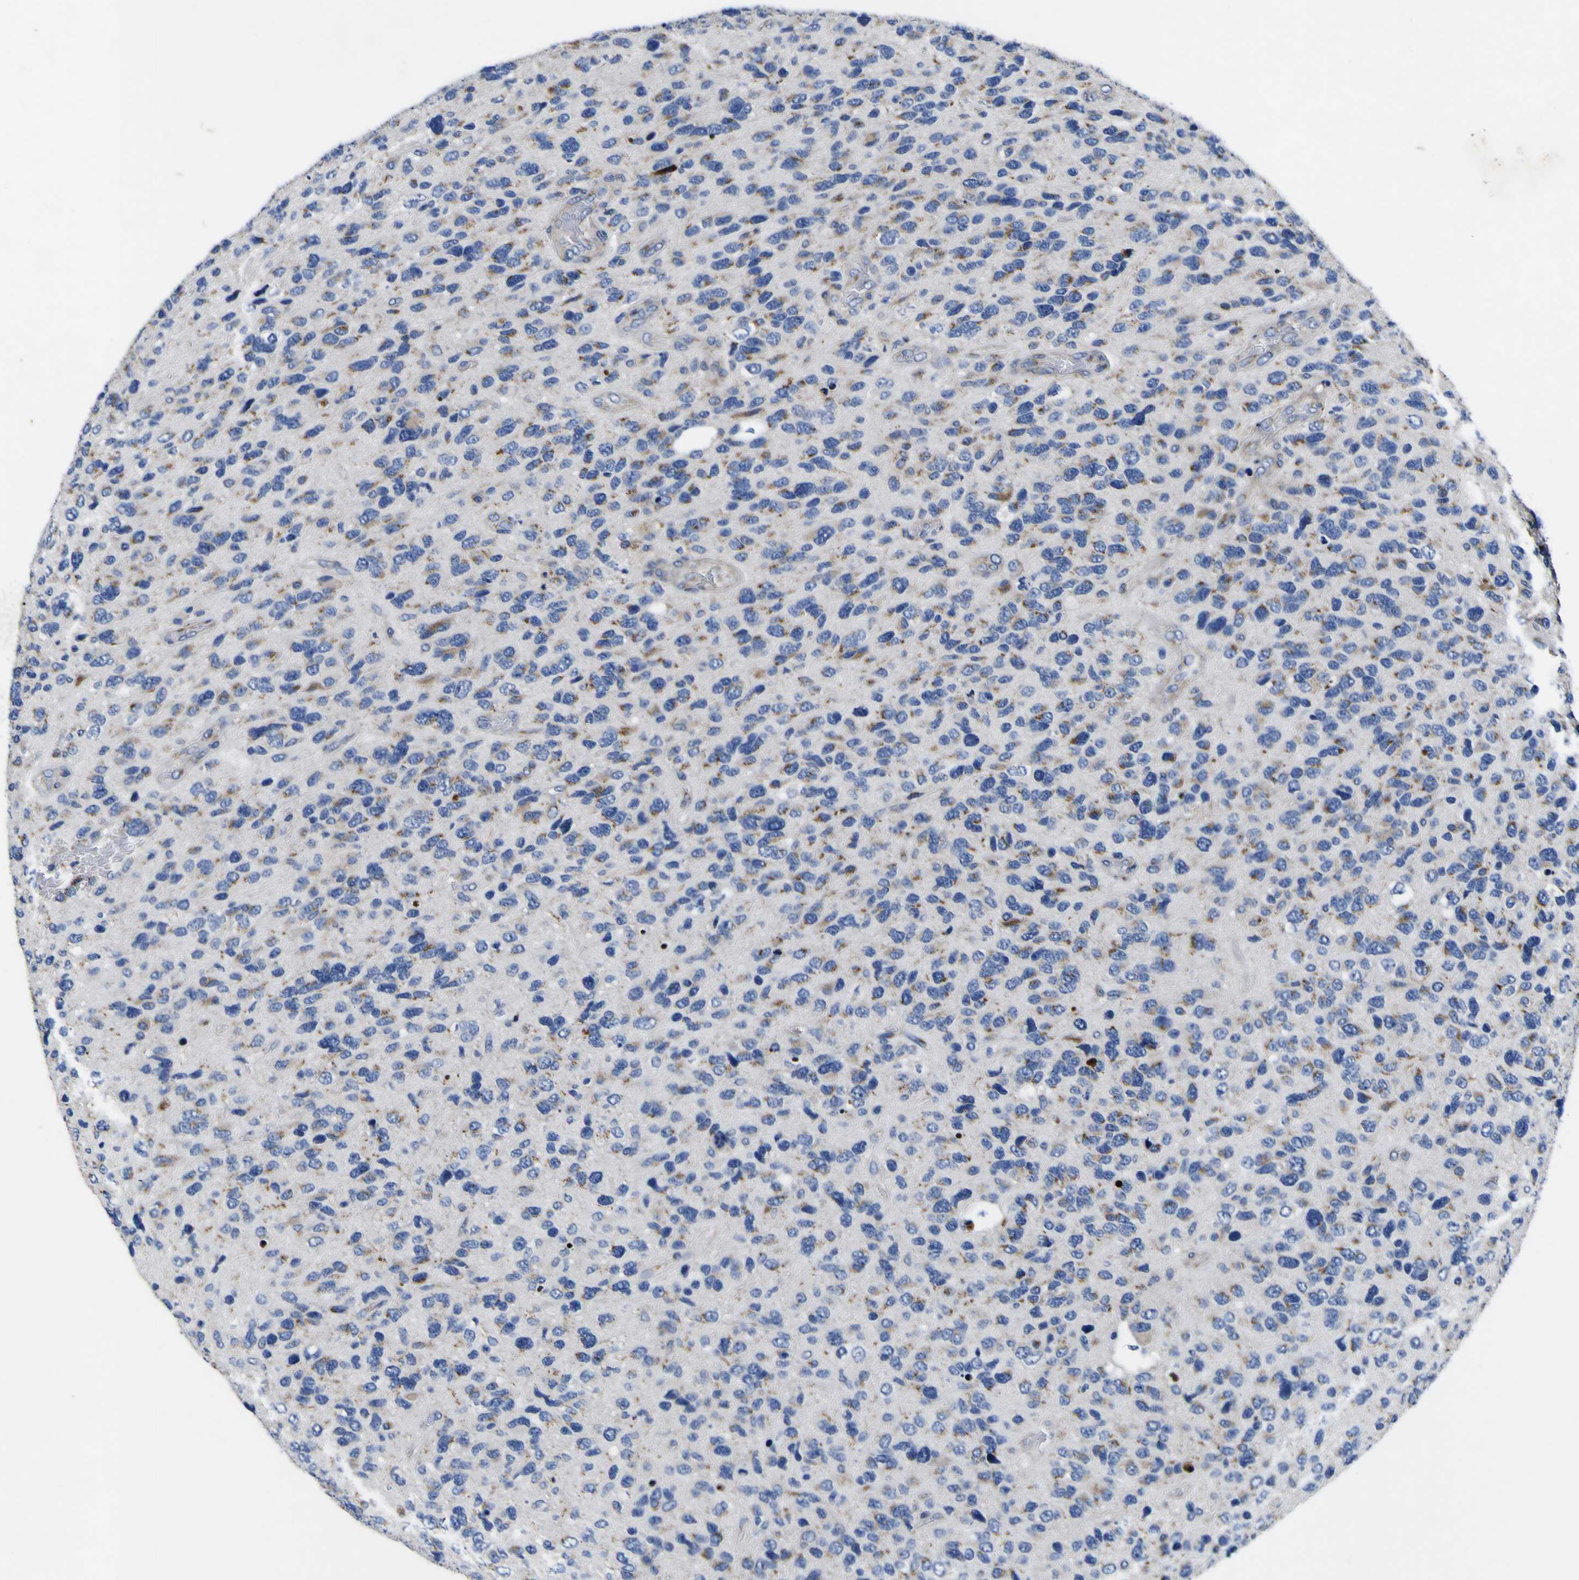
{"staining": {"intensity": "moderate", "quantity": ">75%", "location": "cytoplasmic/membranous"}, "tissue": "glioma", "cell_type": "Tumor cells", "image_type": "cancer", "snomed": [{"axis": "morphology", "description": "Glioma, malignant, High grade"}, {"axis": "topography", "description": "Brain"}], "caption": "The histopathology image shows immunohistochemical staining of malignant glioma (high-grade). There is moderate cytoplasmic/membranous staining is identified in approximately >75% of tumor cells. Immunohistochemistry stains the protein in brown and the nuclei are stained blue.", "gene": "COA1", "patient": {"sex": "female", "age": 58}}